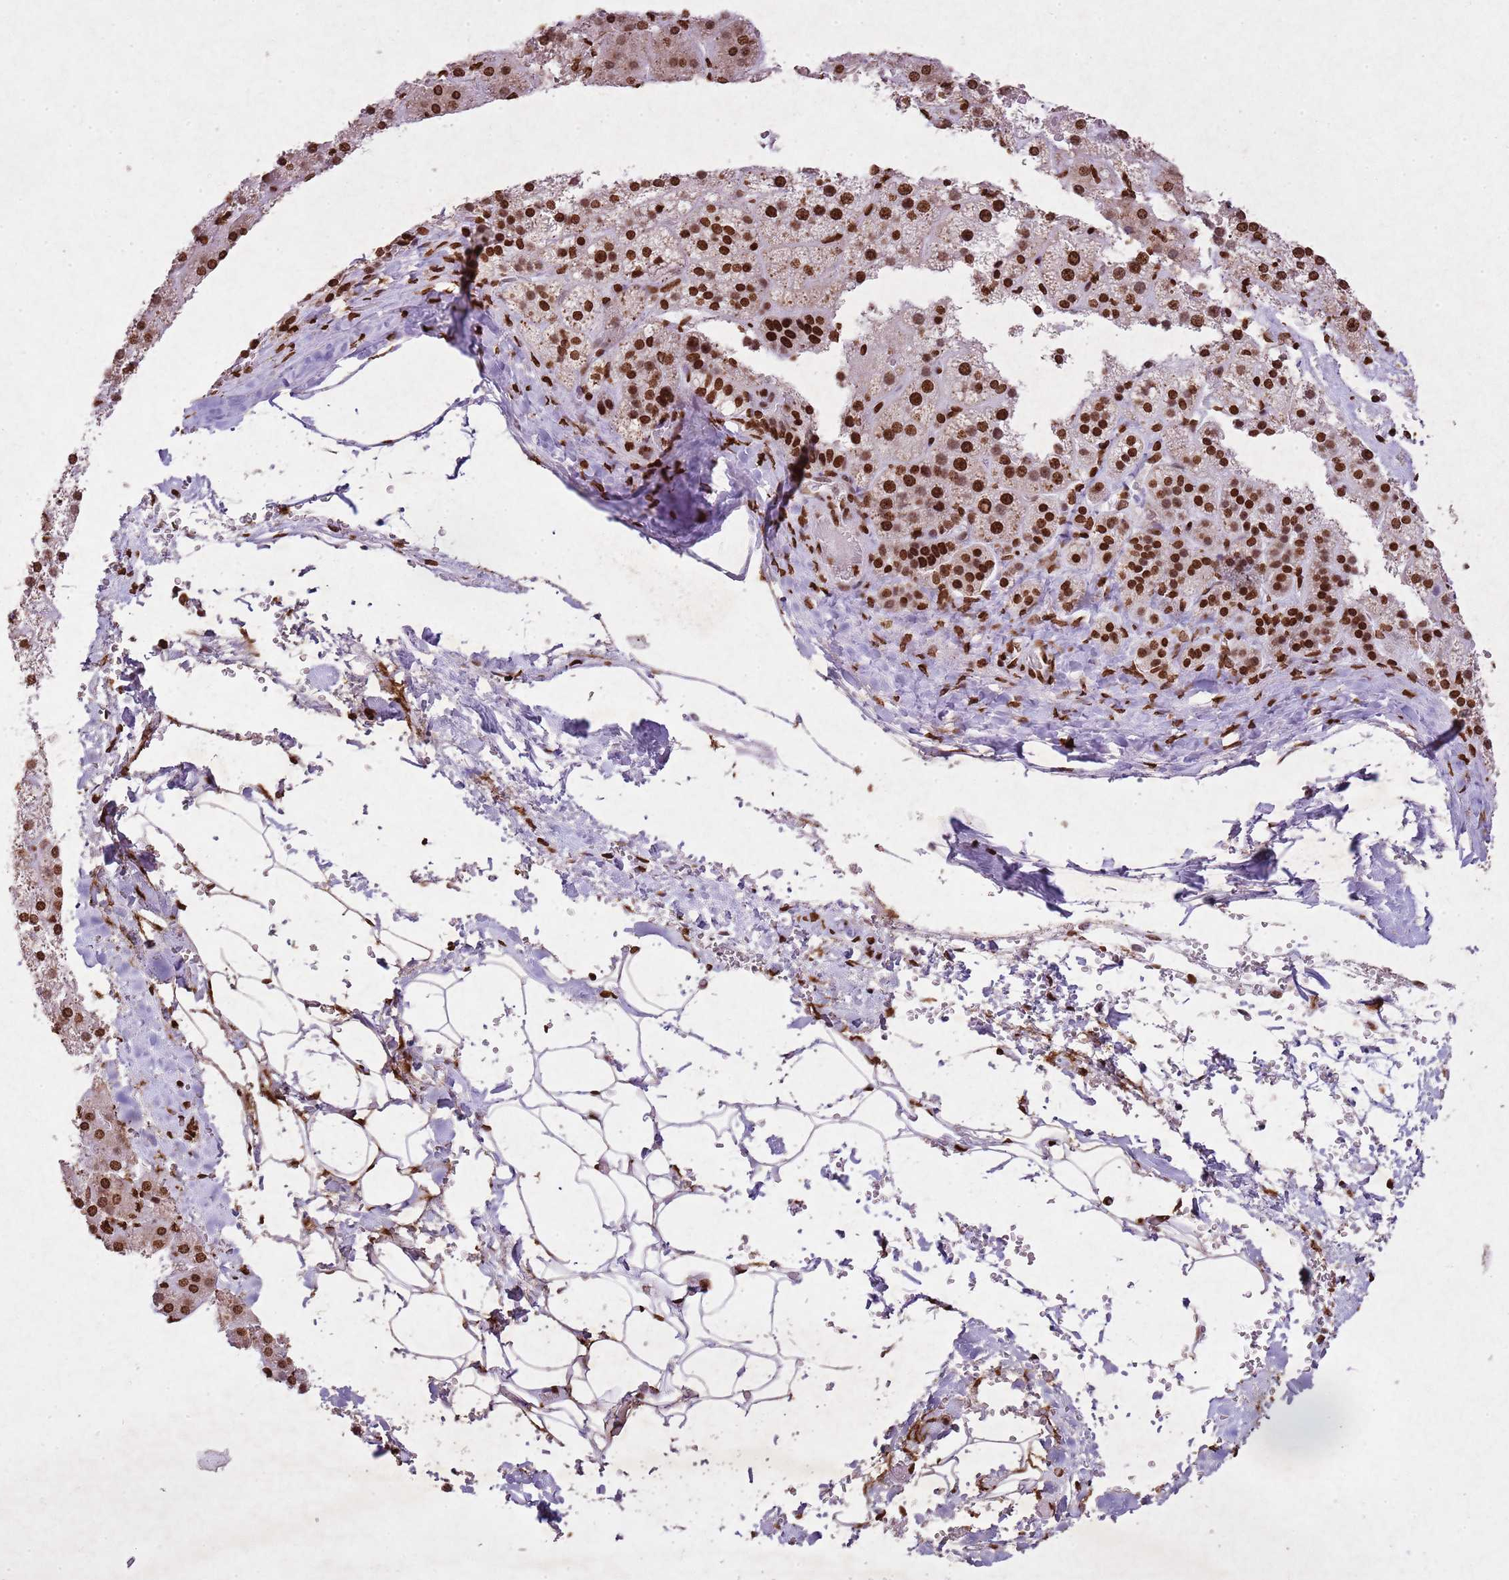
{"staining": {"intensity": "strong", "quantity": ">75%", "location": "nuclear"}, "tissue": "adrenal gland", "cell_type": "Glandular cells", "image_type": "normal", "snomed": [{"axis": "morphology", "description": "Normal tissue, NOS"}, {"axis": "topography", "description": "Adrenal gland"}], "caption": "Glandular cells reveal high levels of strong nuclear positivity in about >75% of cells in normal adrenal gland.", "gene": "BMAL1", "patient": {"sex": "female", "age": 44}}